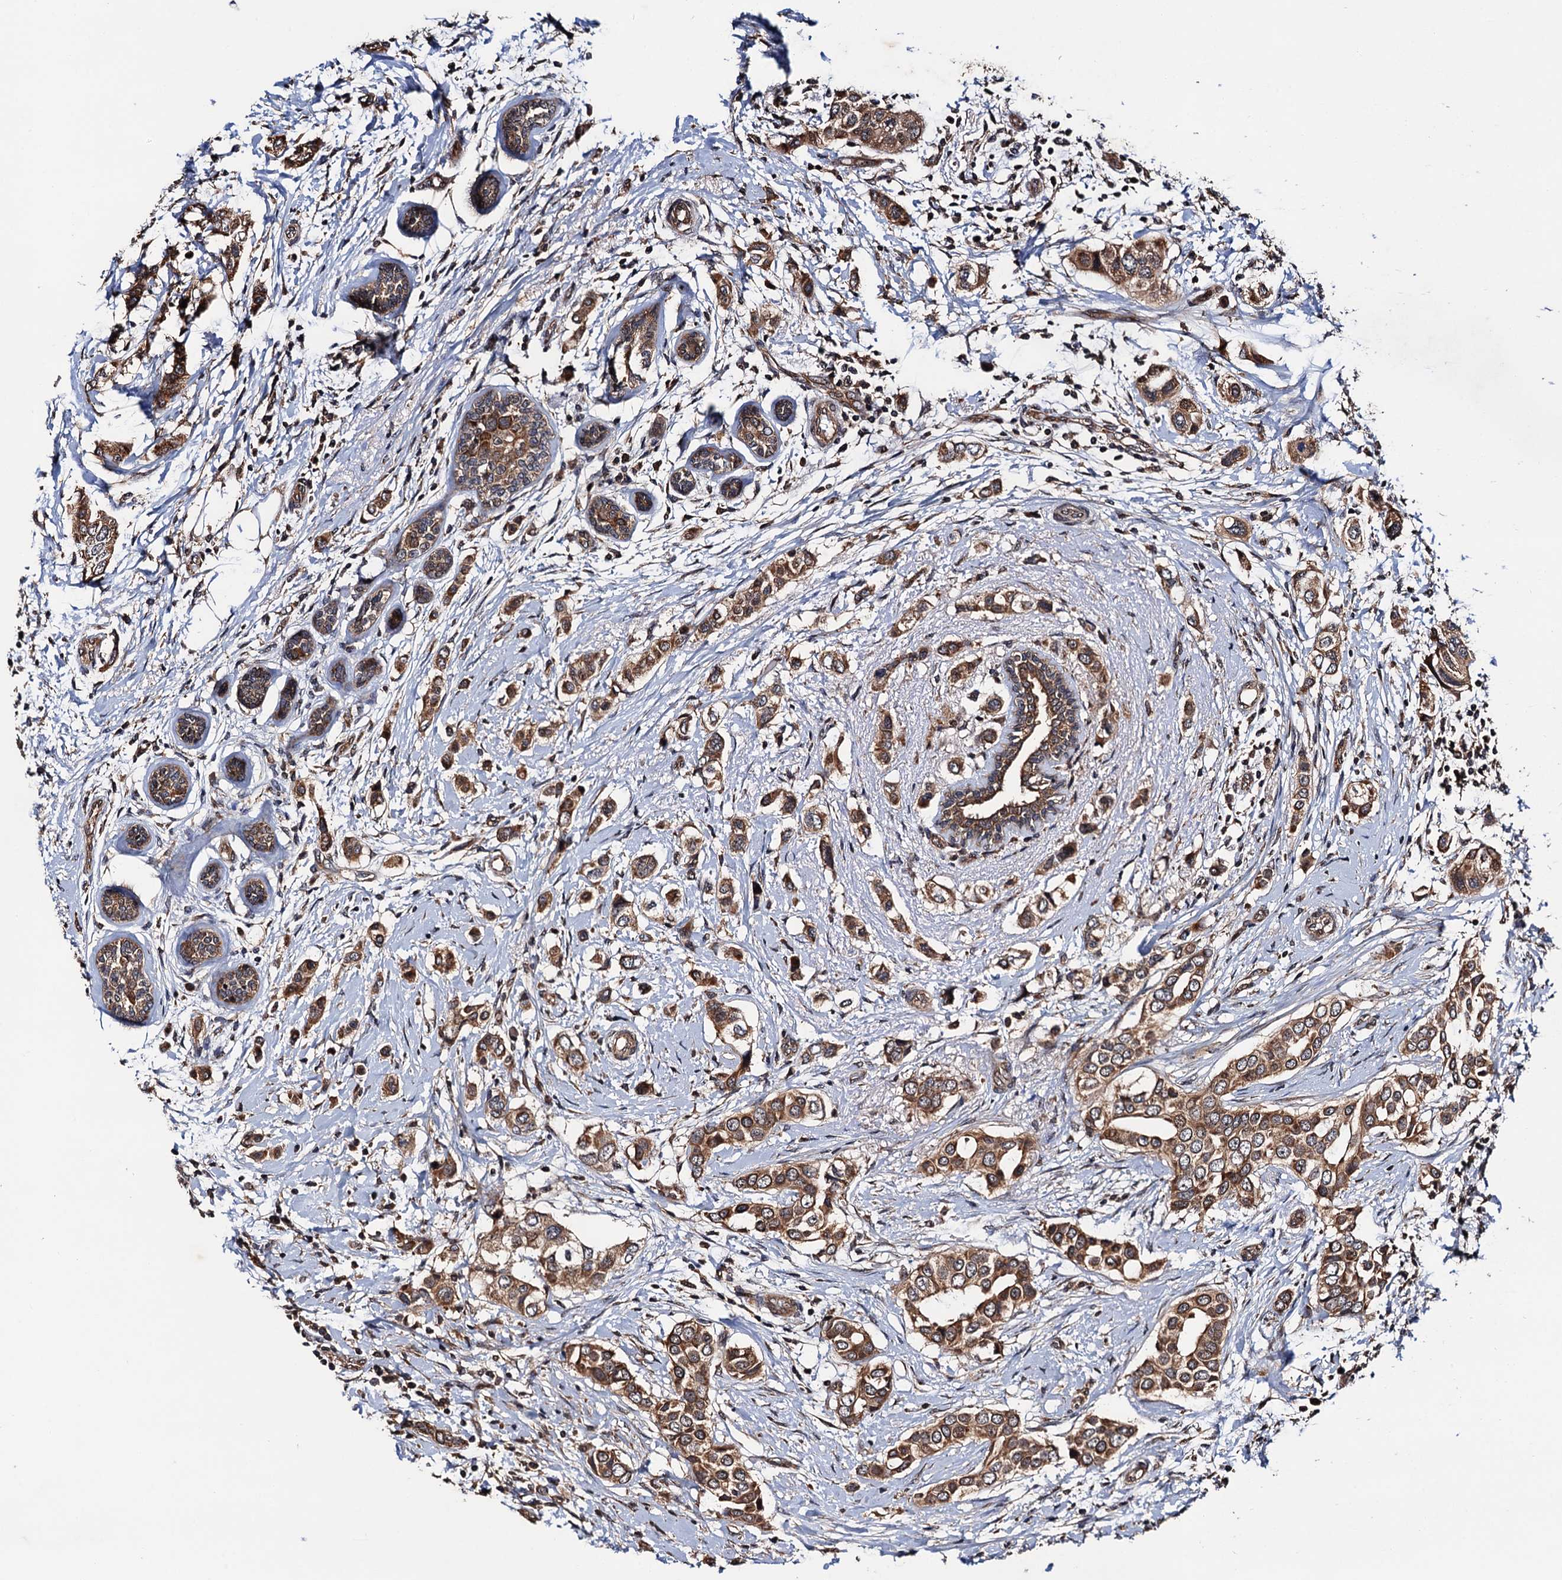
{"staining": {"intensity": "moderate", "quantity": ">75%", "location": "cytoplasmic/membranous"}, "tissue": "breast cancer", "cell_type": "Tumor cells", "image_type": "cancer", "snomed": [{"axis": "morphology", "description": "Lobular carcinoma"}, {"axis": "topography", "description": "Breast"}], "caption": "A brown stain shows moderate cytoplasmic/membranous expression of a protein in human breast cancer tumor cells.", "gene": "NAA16", "patient": {"sex": "female", "age": 51}}